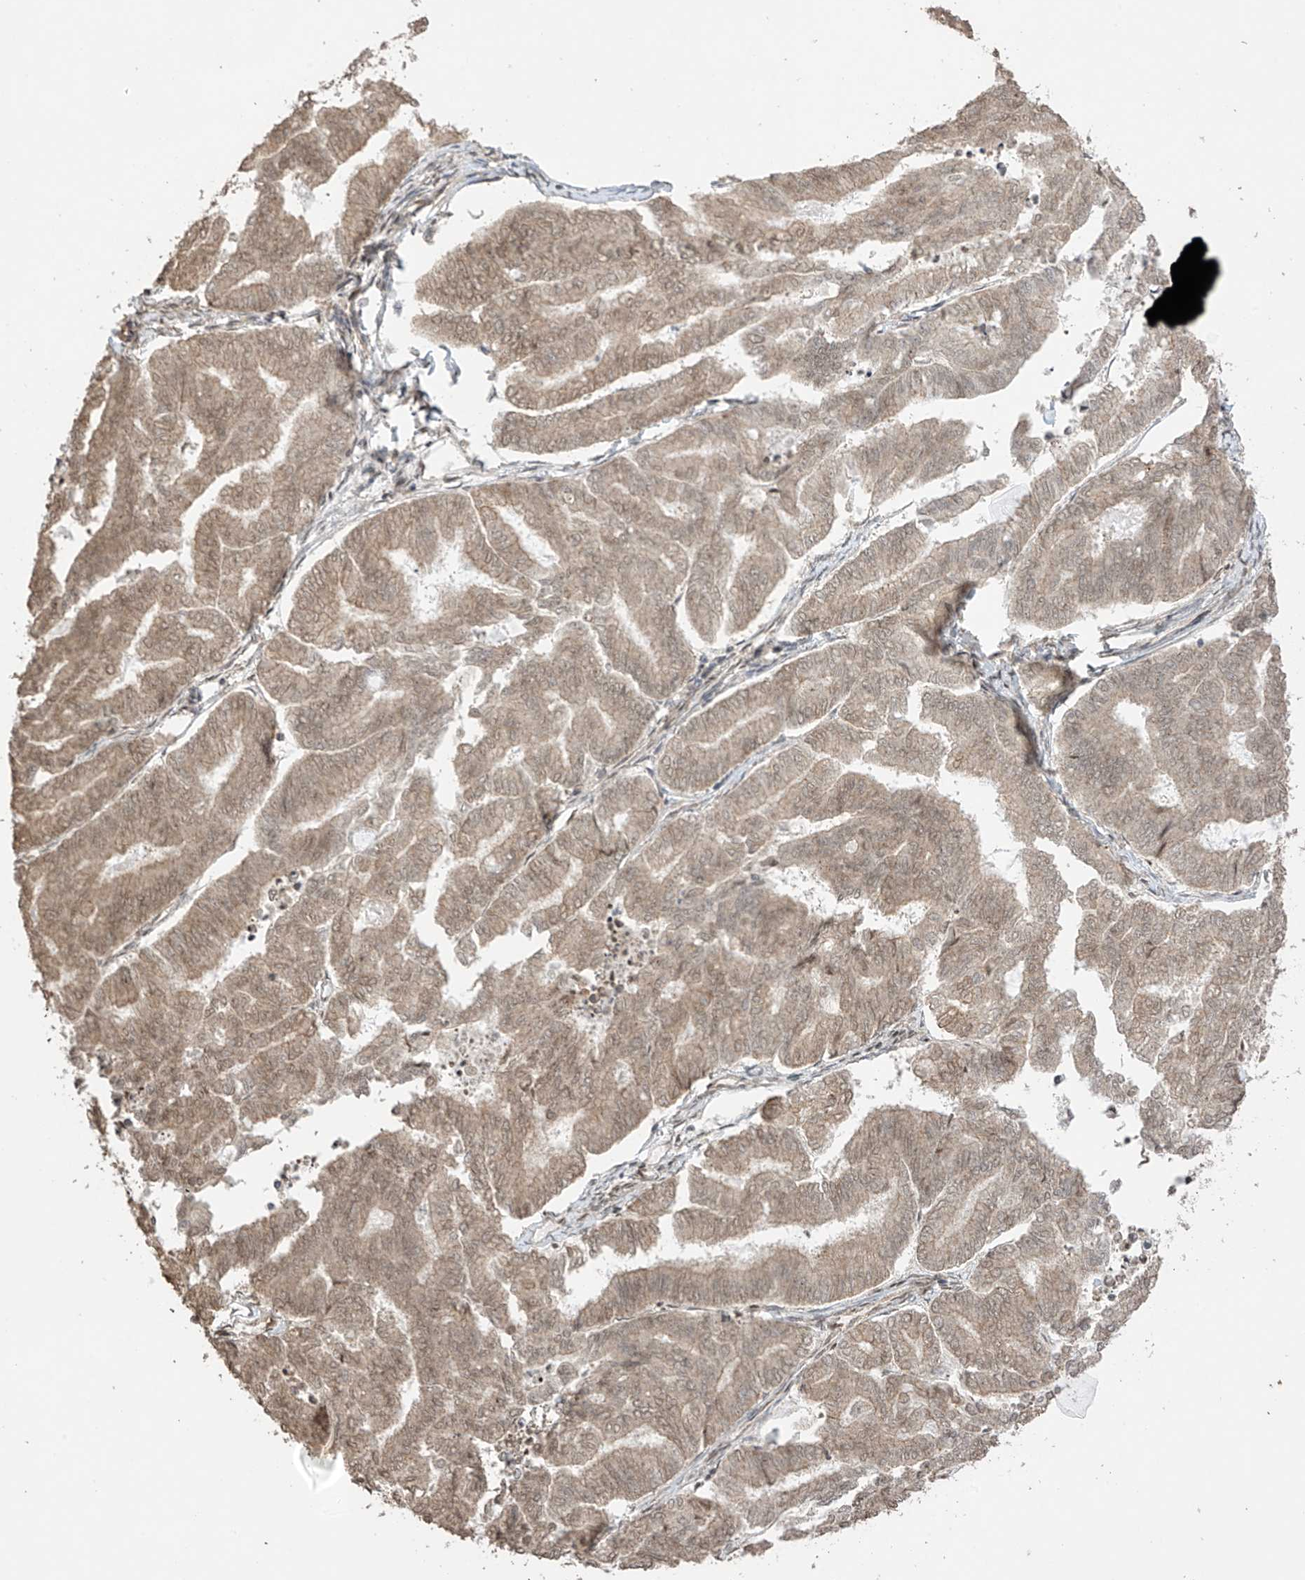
{"staining": {"intensity": "moderate", "quantity": ">75%", "location": "cytoplasmic/membranous,nuclear"}, "tissue": "endometrial cancer", "cell_type": "Tumor cells", "image_type": "cancer", "snomed": [{"axis": "morphology", "description": "Adenocarcinoma, NOS"}, {"axis": "topography", "description": "Endometrium"}], "caption": "Adenocarcinoma (endometrial) stained with immunohistochemistry displays moderate cytoplasmic/membranous and nuclear positivity in about >75% of tumor cells.", "gene": "TTLL5", "patient": {"sex": "female", "age": 79}}